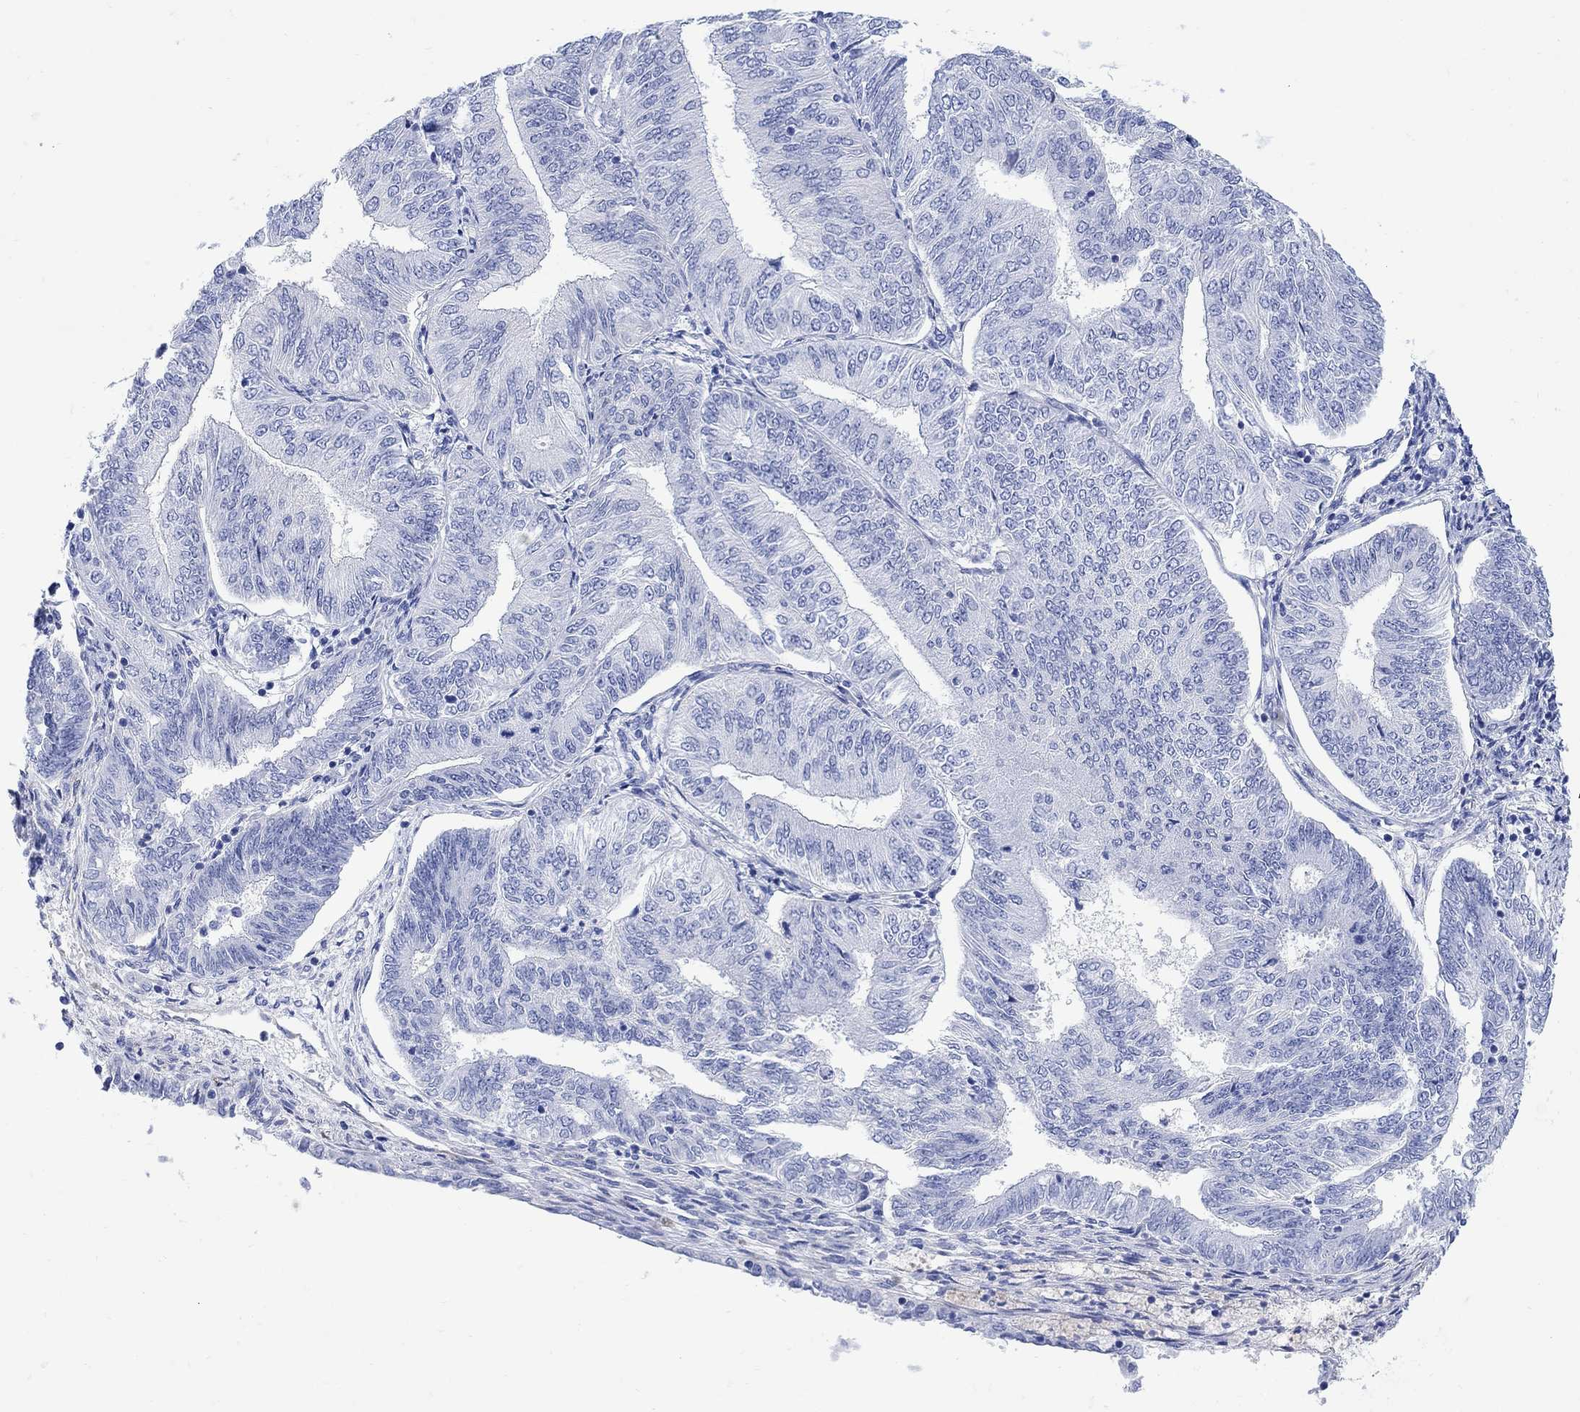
{"staining": {"intensity": "negative", "quantity": "none", "location": "none"}, "tissue": "endometrial cancer", "cell_type": "Tumor cells", "image_type": "cancer", "snomed": [{"axis": "morphology", "description": "Adenocarcinoma, NOS"}, {"axis": "topography", "description": "Endometrium"}], "caption": "The image shows no significant staining in tumor cells of endometrial cancer.", "gene": "MYL1", "patient": {"sex": "female", "age": 58}}